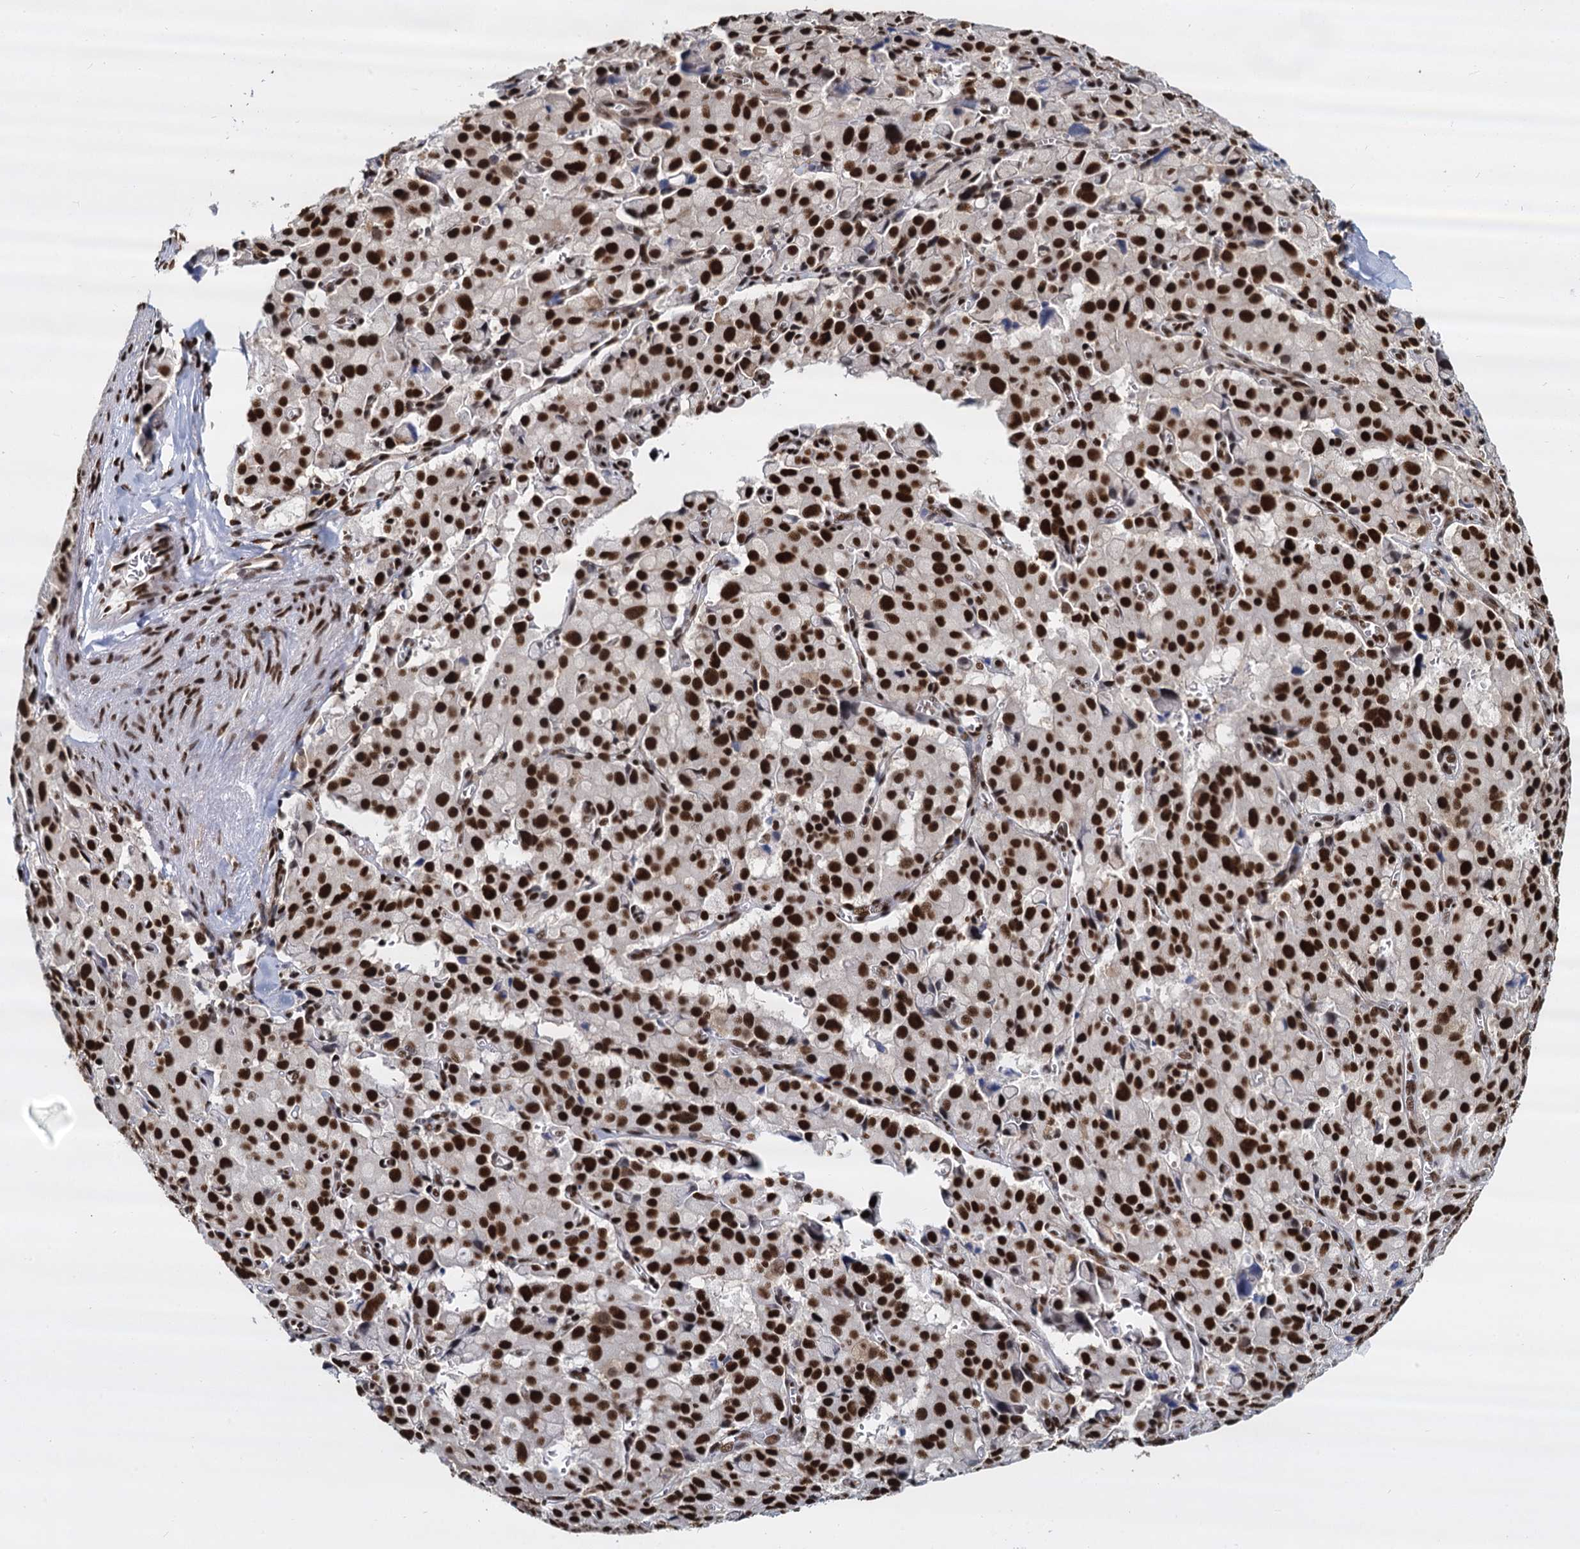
{"staining": {"intensity": "strong", "quantity": ">75%", "location": "nuclear"}, "tissue": "pancreatic cancer", "cell_type": "Tumor cells", "image_type": "cancer", "snomed": [{"axis": "morphology", "description": "Adenocarcinoma, NOS"}, {"axis": "topography", "description": "Pancreas"}], "caption": "High-power microscopy captured an immunohistochemistry (IHC) histopathology image of pancreatic cancer, revealing strong nuclear staining in approximately >75% of tumor cells.", "gene": "DCPS", "patient": {"sex": "male", "age": 65}}